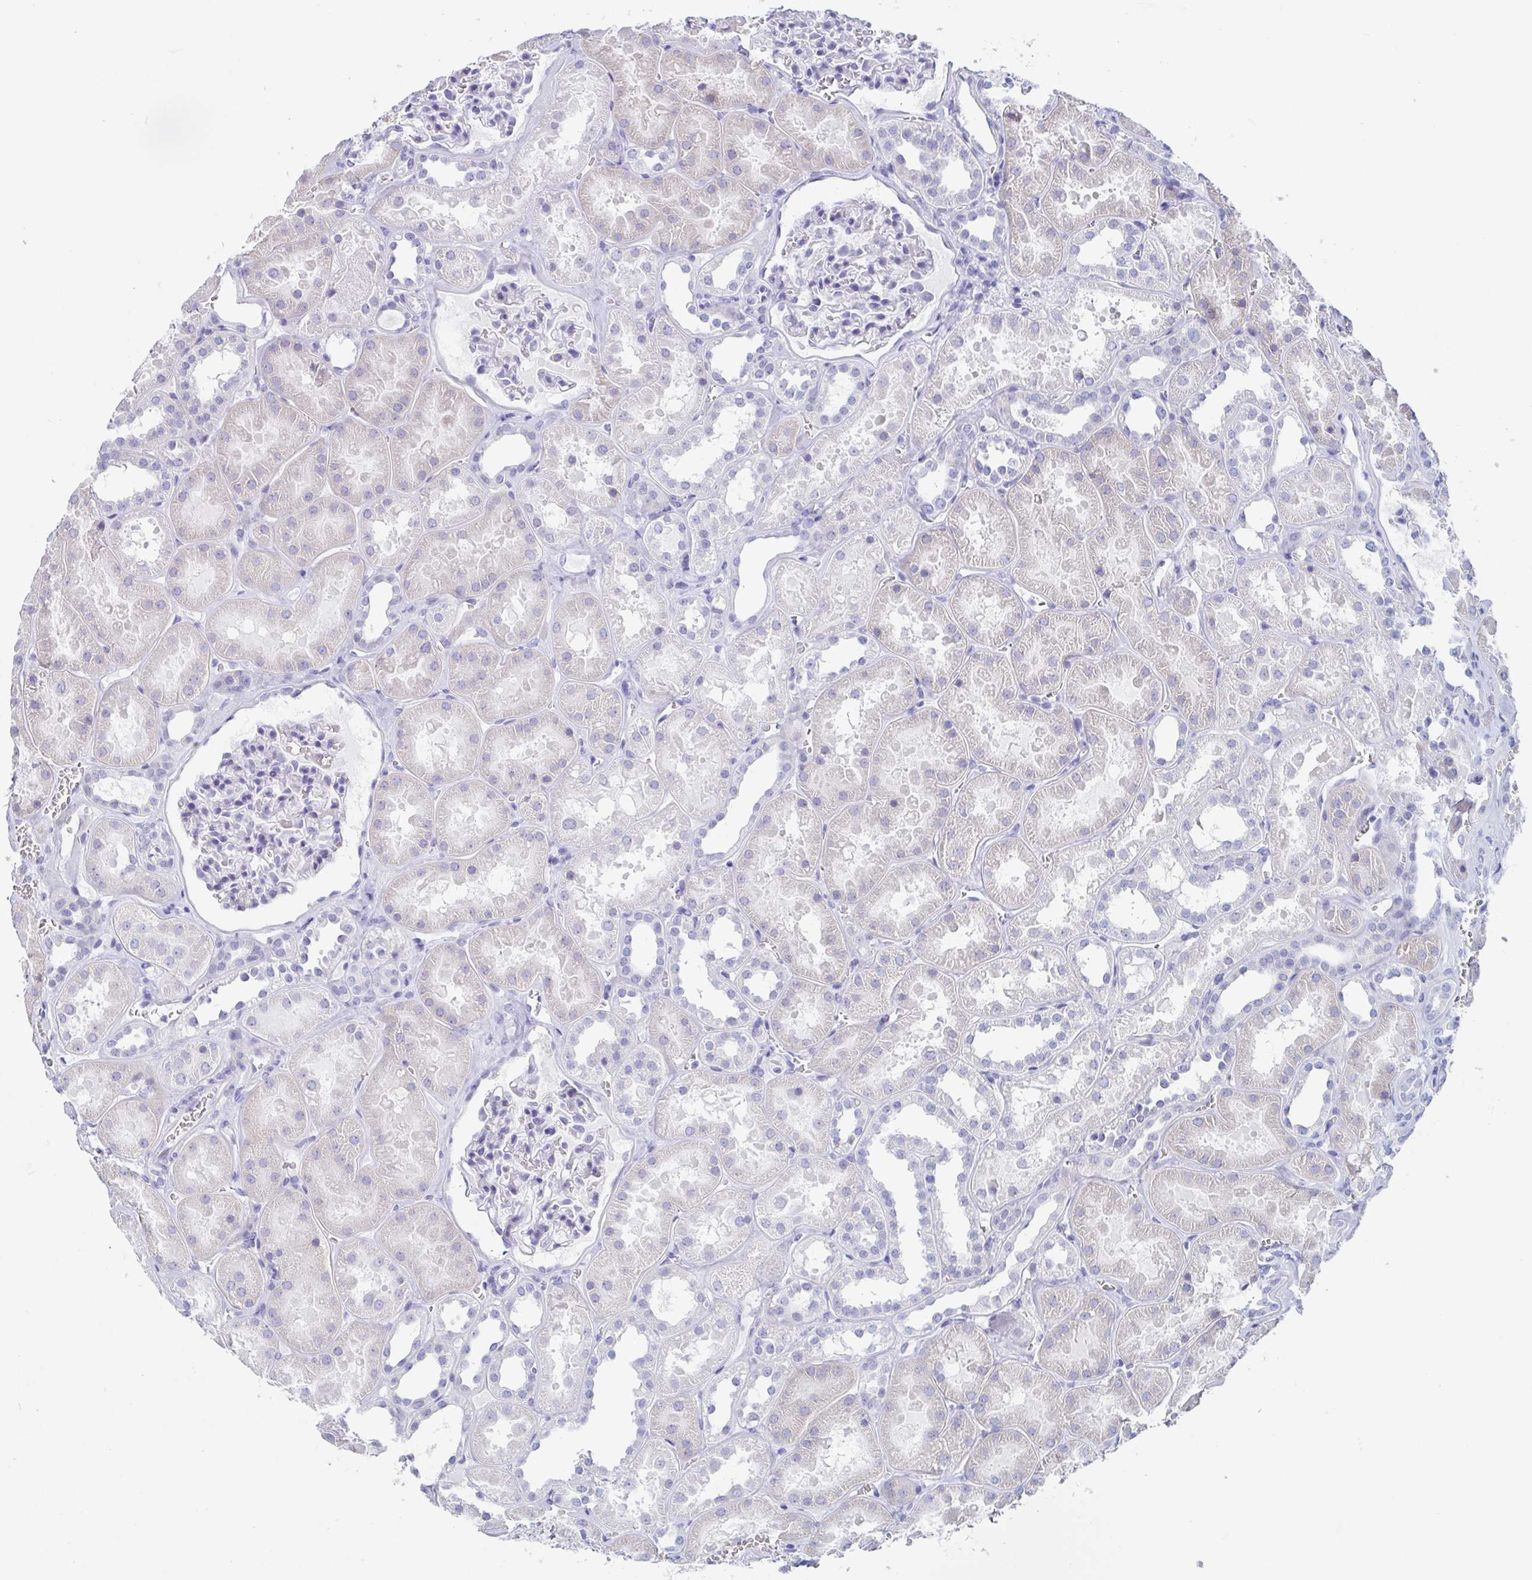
{"staining": {"intensity": "negative", "quantity": "none", "location": "none"}, "tissue": "kidney", "cell_type": "Cells in glomeruli", "image_type": "normal", "snomed": [{"axis": "morphology", "description": "Normal tissue, NOS"}, {"axis": "topography", "description": "Kidney"}], "caption": "Cells in glomeruli are negative for protein expression in benign human kidney.", "gene": "ZPBP", "patient": {"sex": "female", "age": 41}}